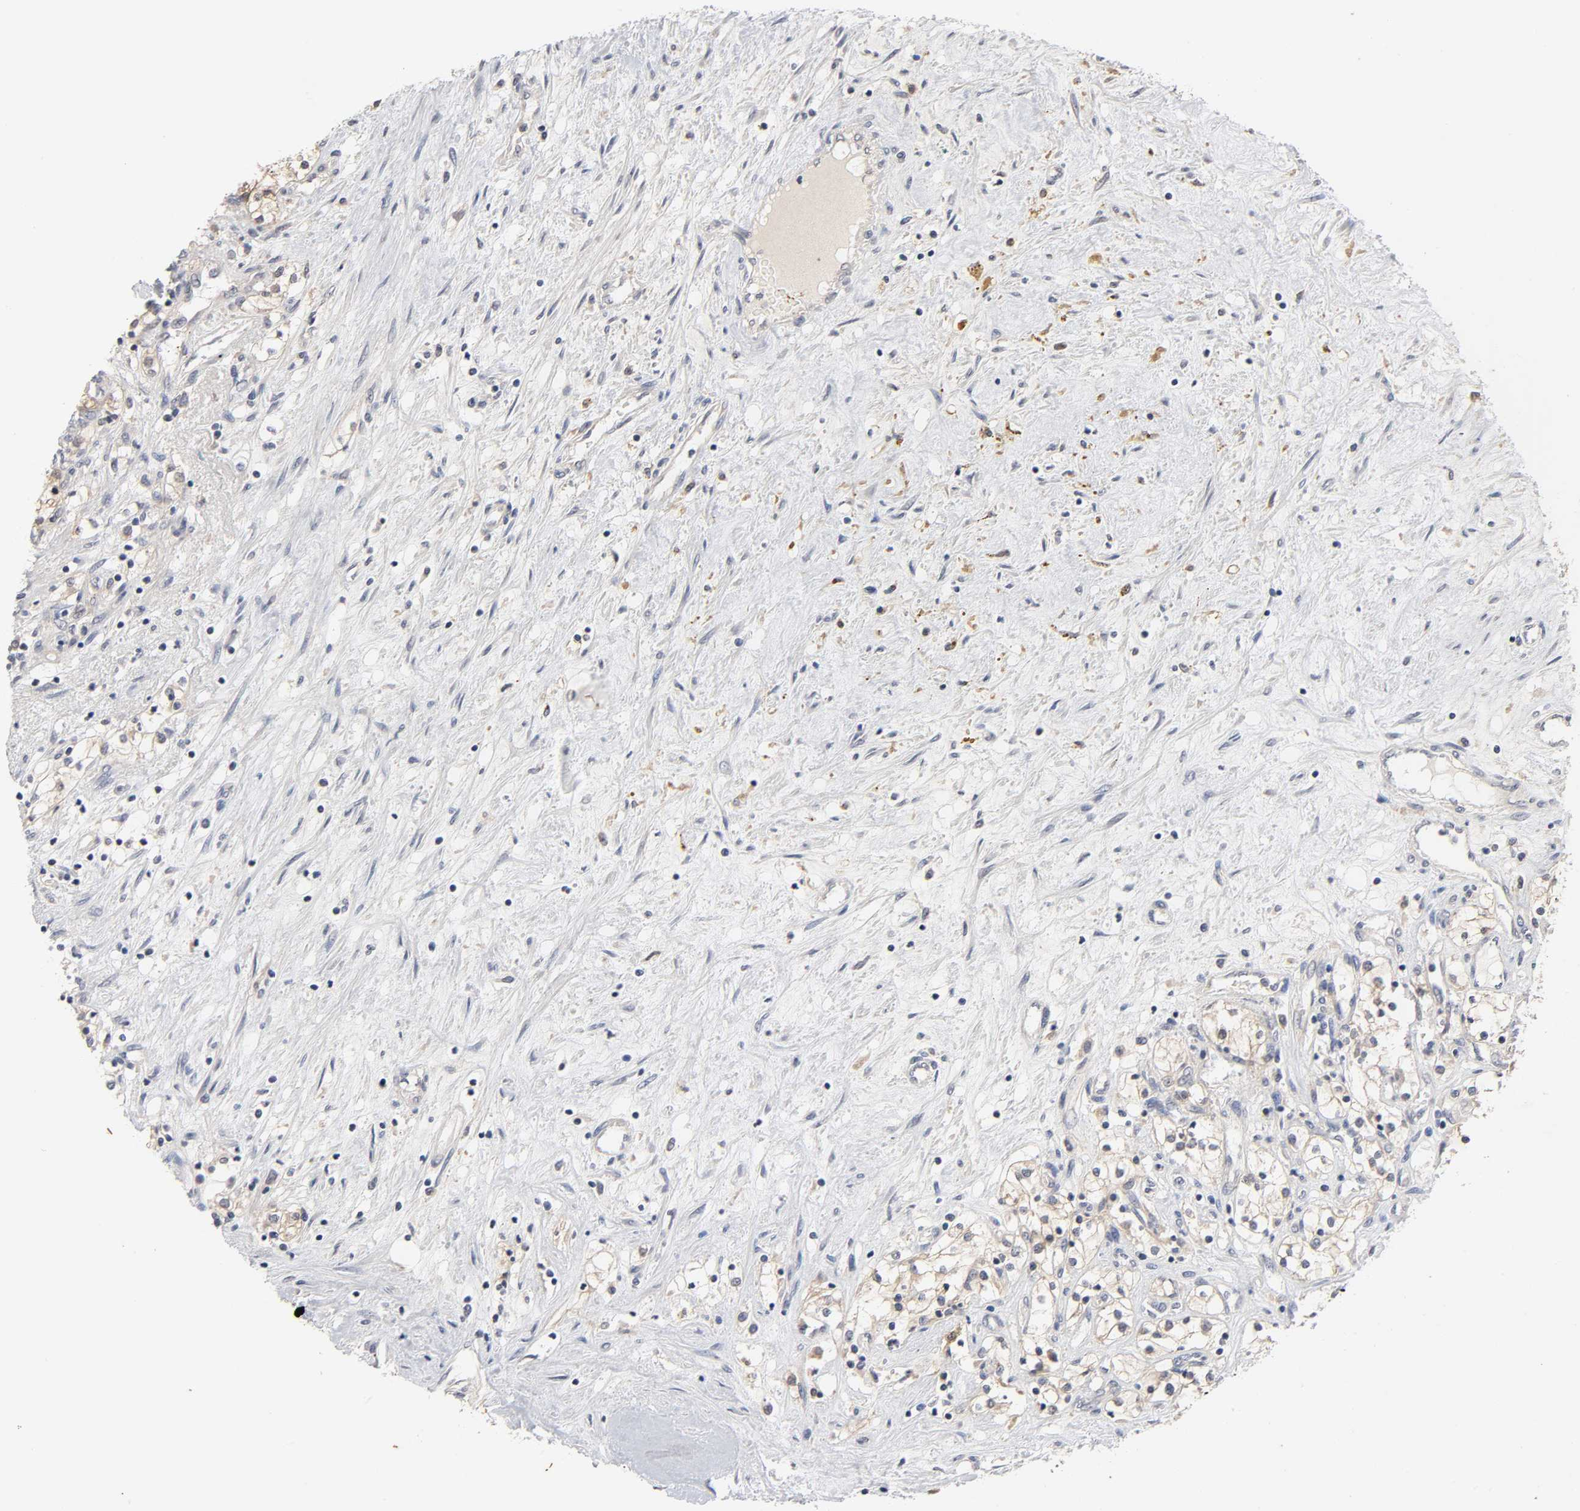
{"staining": {"intensity": "weak", "quantity": "<25%", "location": "cytoplasmic/membranous"}, "tissue": "renal cancer", "cell_type": "Tumor cells", "image_type": "cancer", "snomed": [{"axis": "morphology", "description": "Adenocarcinoma, NOS"}, {"axis": "topography", "description": "Kidney"}], "caption": "Tumor cells are negative for protein expression in human renal cancer (adenocarcinoma). Nuclei are stained in blue.", "gene": "CXADR", "patient": {"sex": "male", "age": 68}}